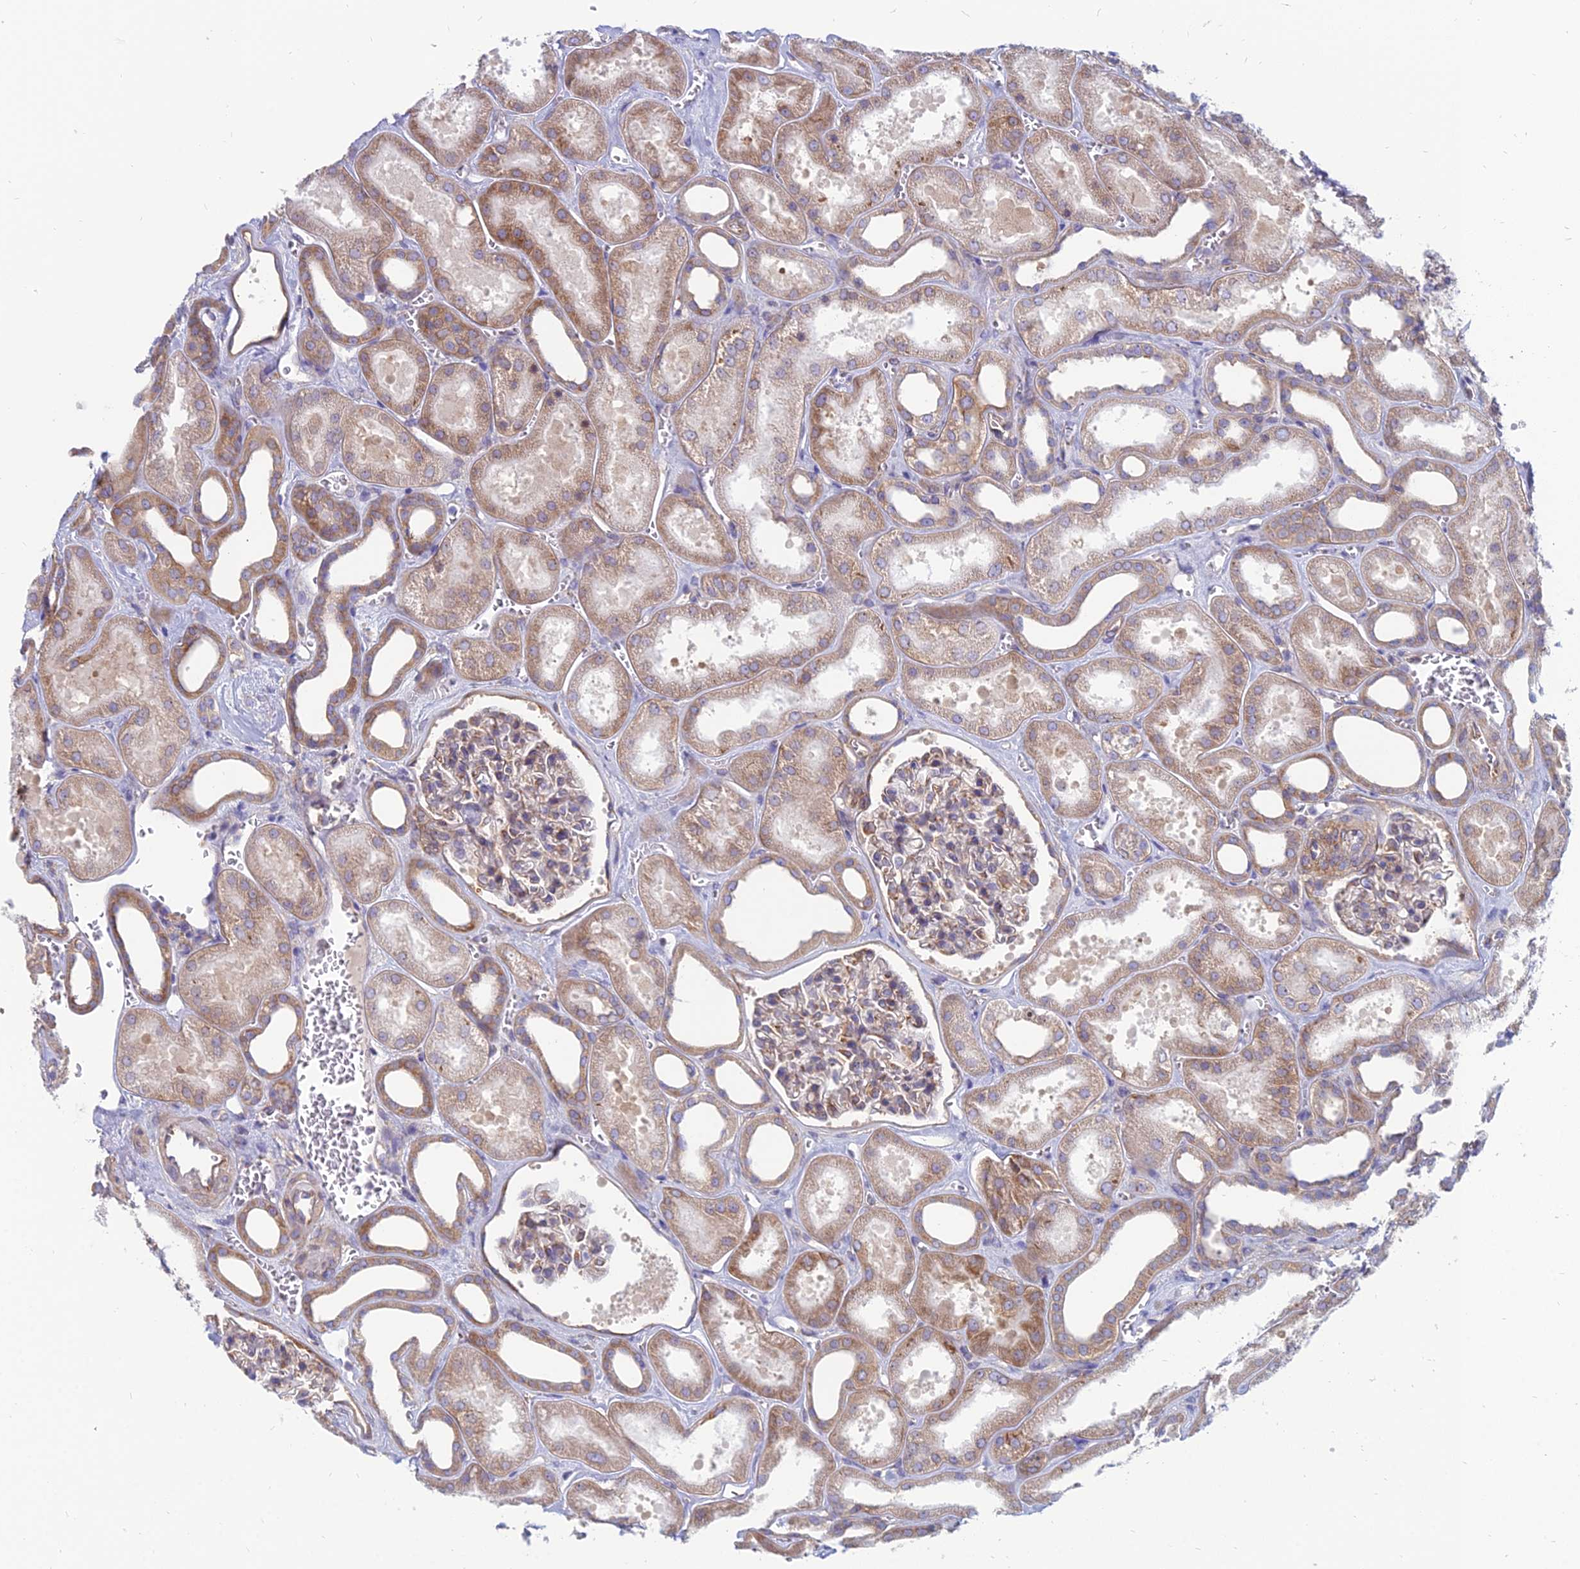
{"staining": {"intensity": "moderate", "quantity": "25%-75%", "location": "cytoplasmic/membranous"}, "tissue": "kidney", "cell_type": "Cells in glomeruli", "image_type": "normal", "snomed": [{"axis": "morphology", "description": "Normal tissue, NOS"}, {"axis": "morphology", "description": "Adenocarcinoma, NOS"}, {"axis": "topography", "description": "Kidney"}], "caption": "Cells in glomeruli exhibit medium levels of moderate cytoplasmic/membranous positivity in about 25%-75% of cells in normal kidney.", "gene": "TXLNA", "patient": {"sex": "female", "age": 68}}